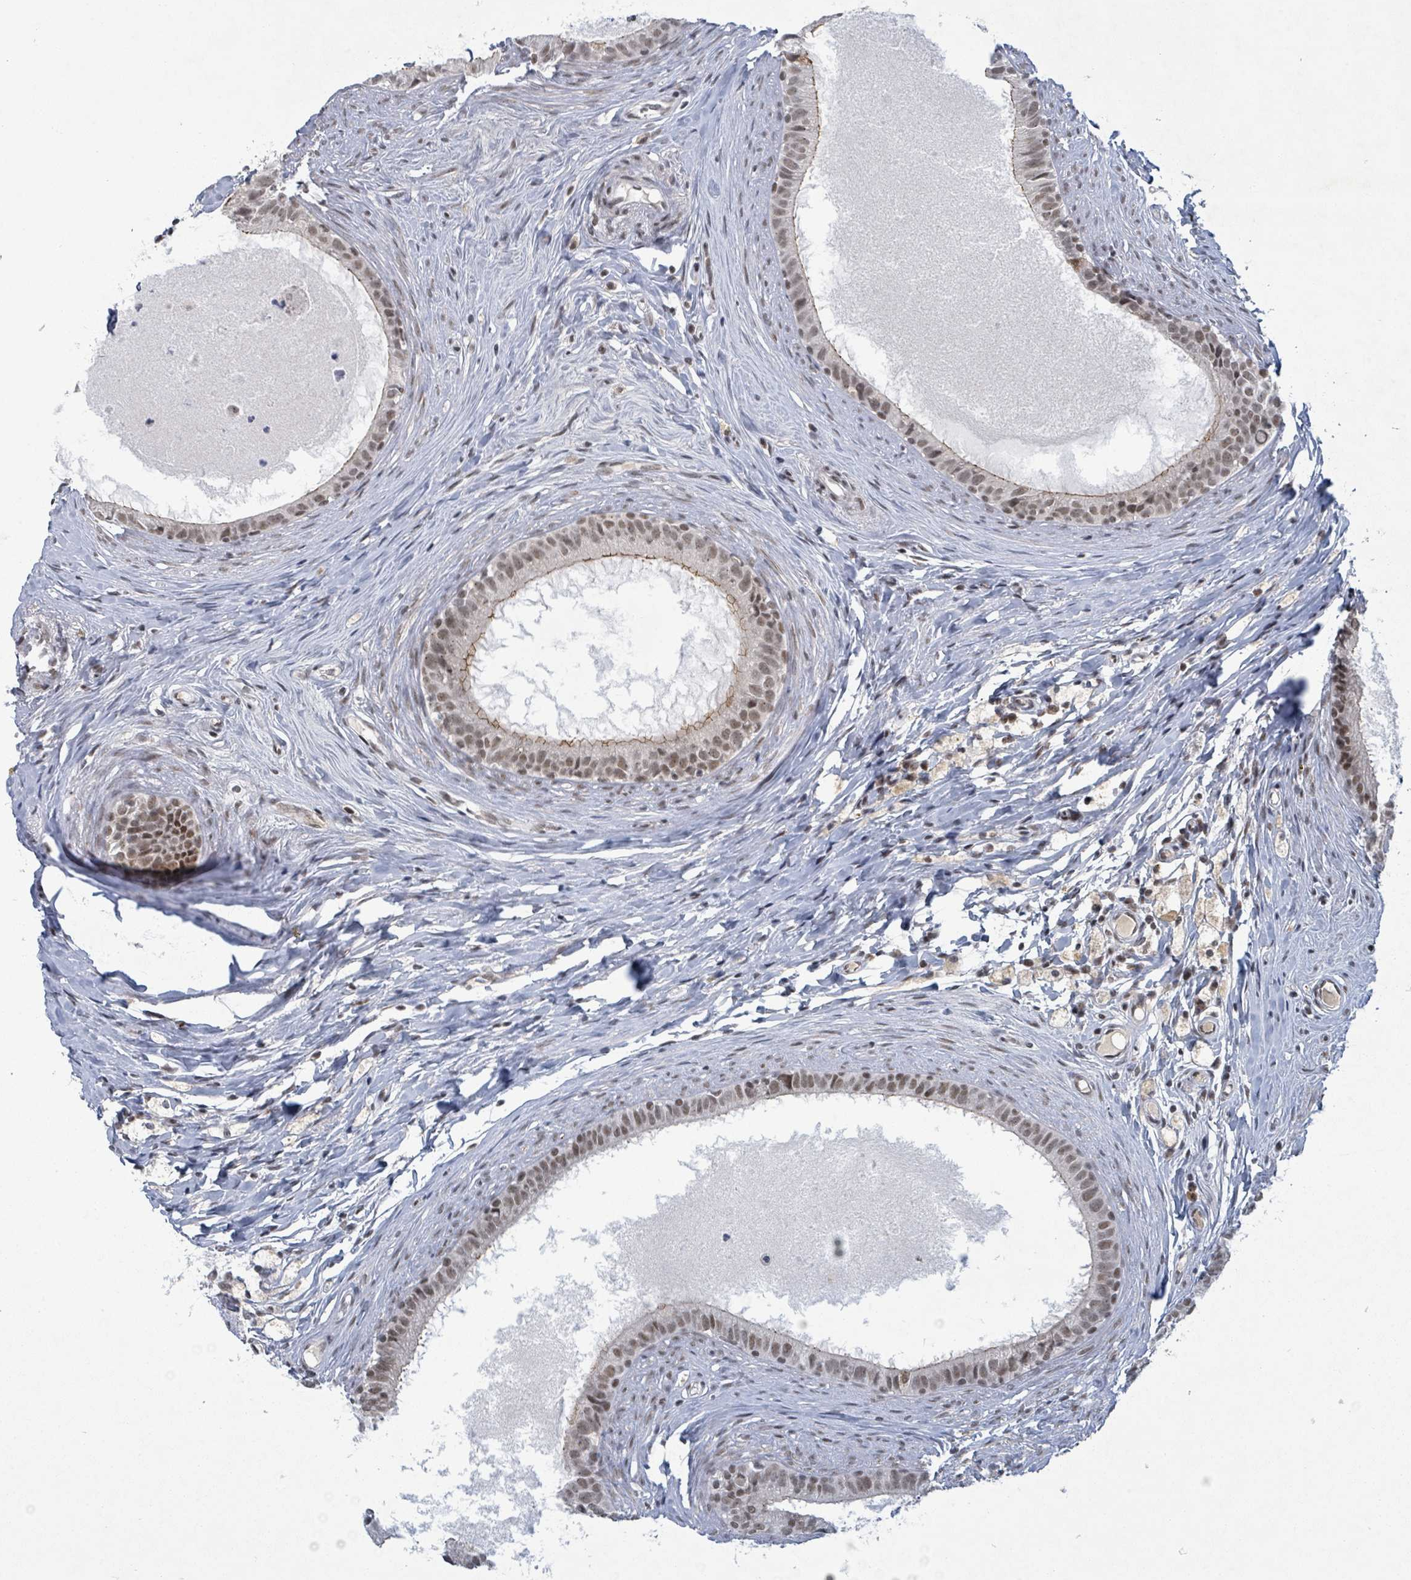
{"staining": {"intensity": "moderate", "quantity": ">75%", "location": "cytoplasmic/membranous,nuclear"}, "tissue": "epididymis", "cell_type": "Glandular cells", "image_type": "normal", "snomed": [{"axis": "morphology", "description": "Normal tissue, NOS"}, {"axis": "topography", "description": "Epididymis"}], "caption": "Immunohistochemistry (DAB) staining of unremarkable human epididymis reveals moderate cytoplasmic/membranous,nuclear protein staining in approximately >75% of glandular cells. (DAB (3,3'-diaminobenzidine) IHC with brightfield microscopy, high magnification).", "gene": "BANP", "patient": {"sex": "male", "age": 80}}